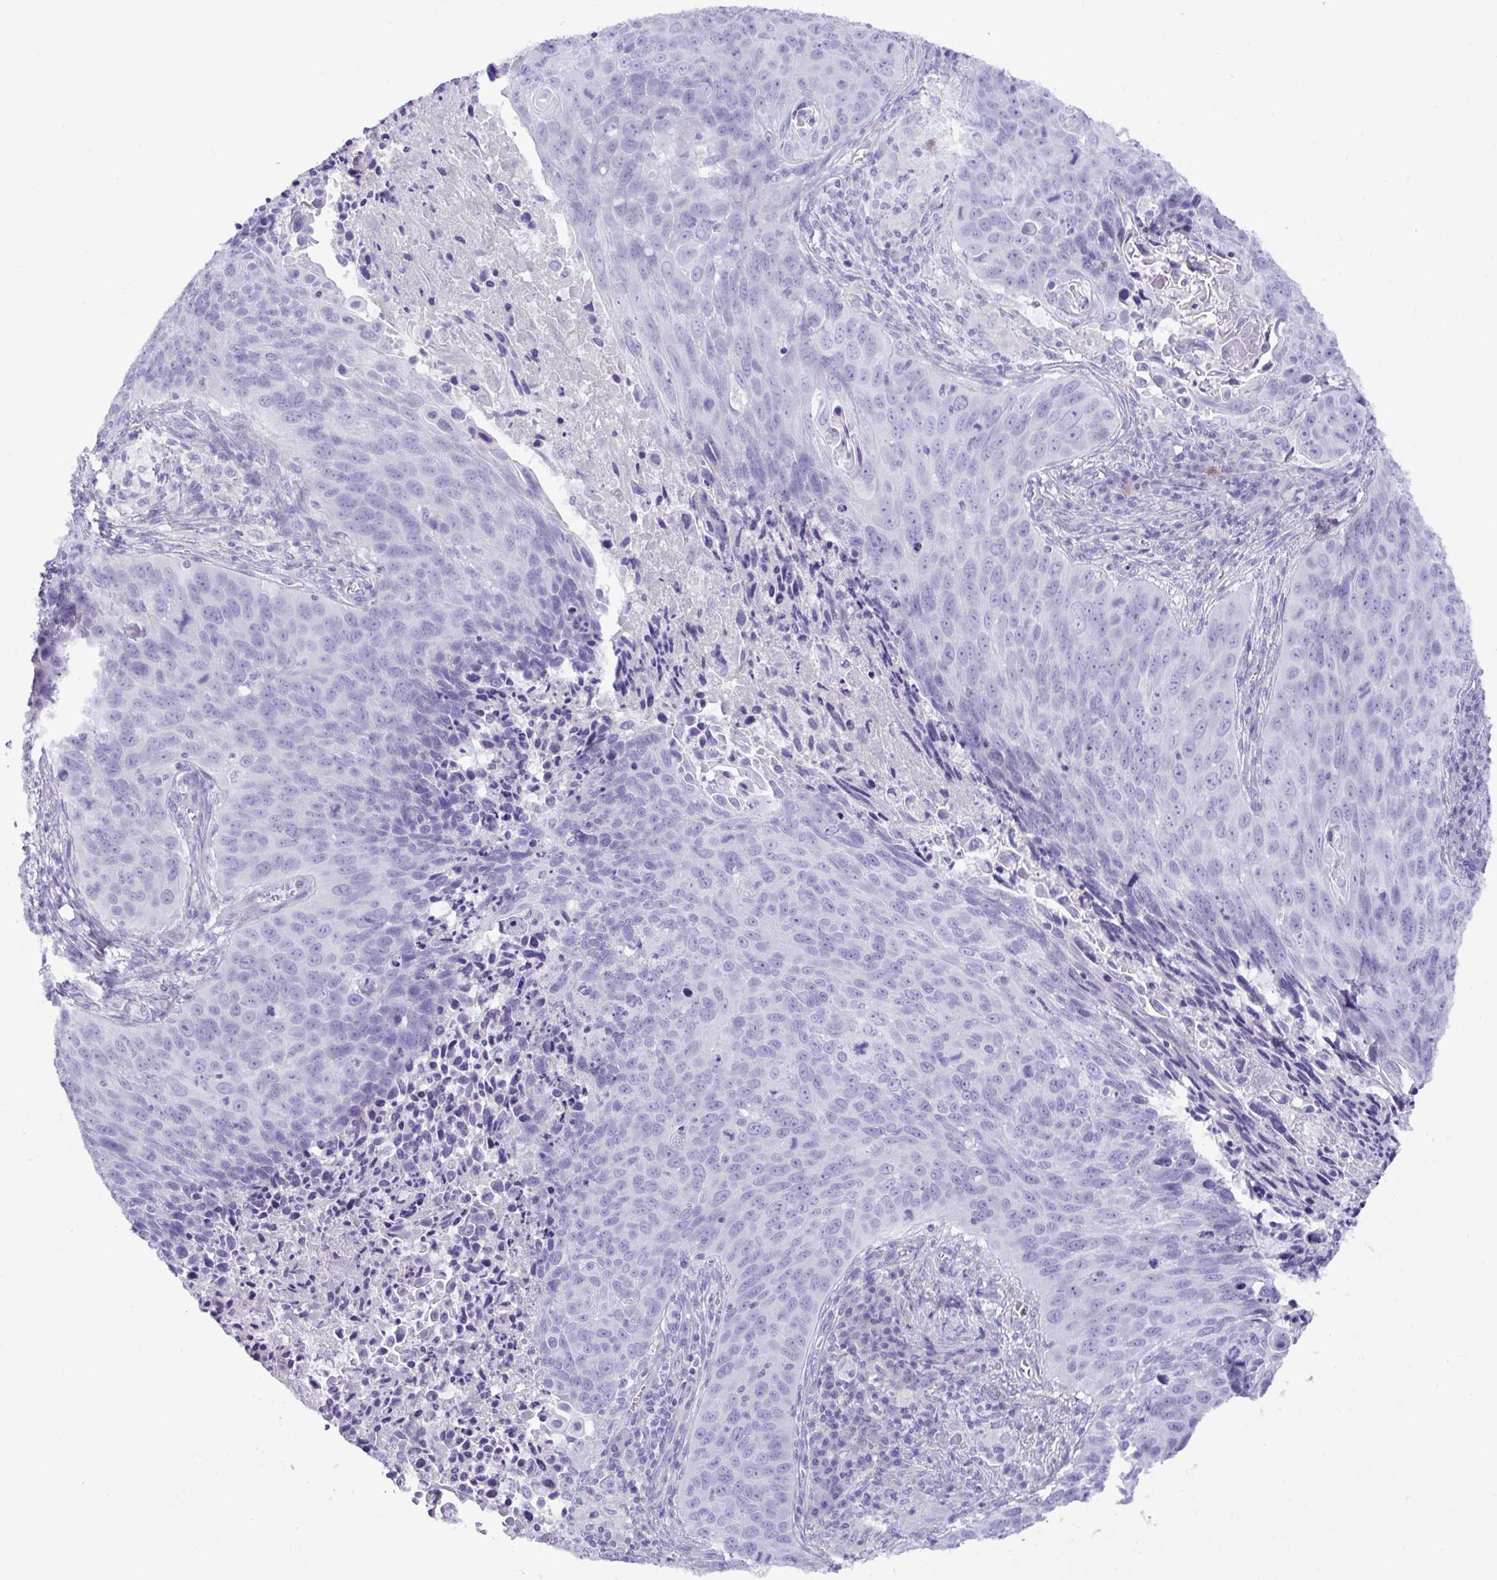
{"staining": {"intensity": "negative", "quantity": "none", "location": "none"}, "tissue": "lung cancer", "cell_type": "Tumor cells", "image_type": "cancer", "snomed": [{"axis": "morphology", "description": "Squamous cell carcinoma, NOS"}, {"axis": "topography", "description": "Lung"}], "caption": "Human lung cancer stained for a protein using IHC exhibits no positivity in tumor cells.", "gene": "MED11", "patient": {"sex": "male", "age": 78}}